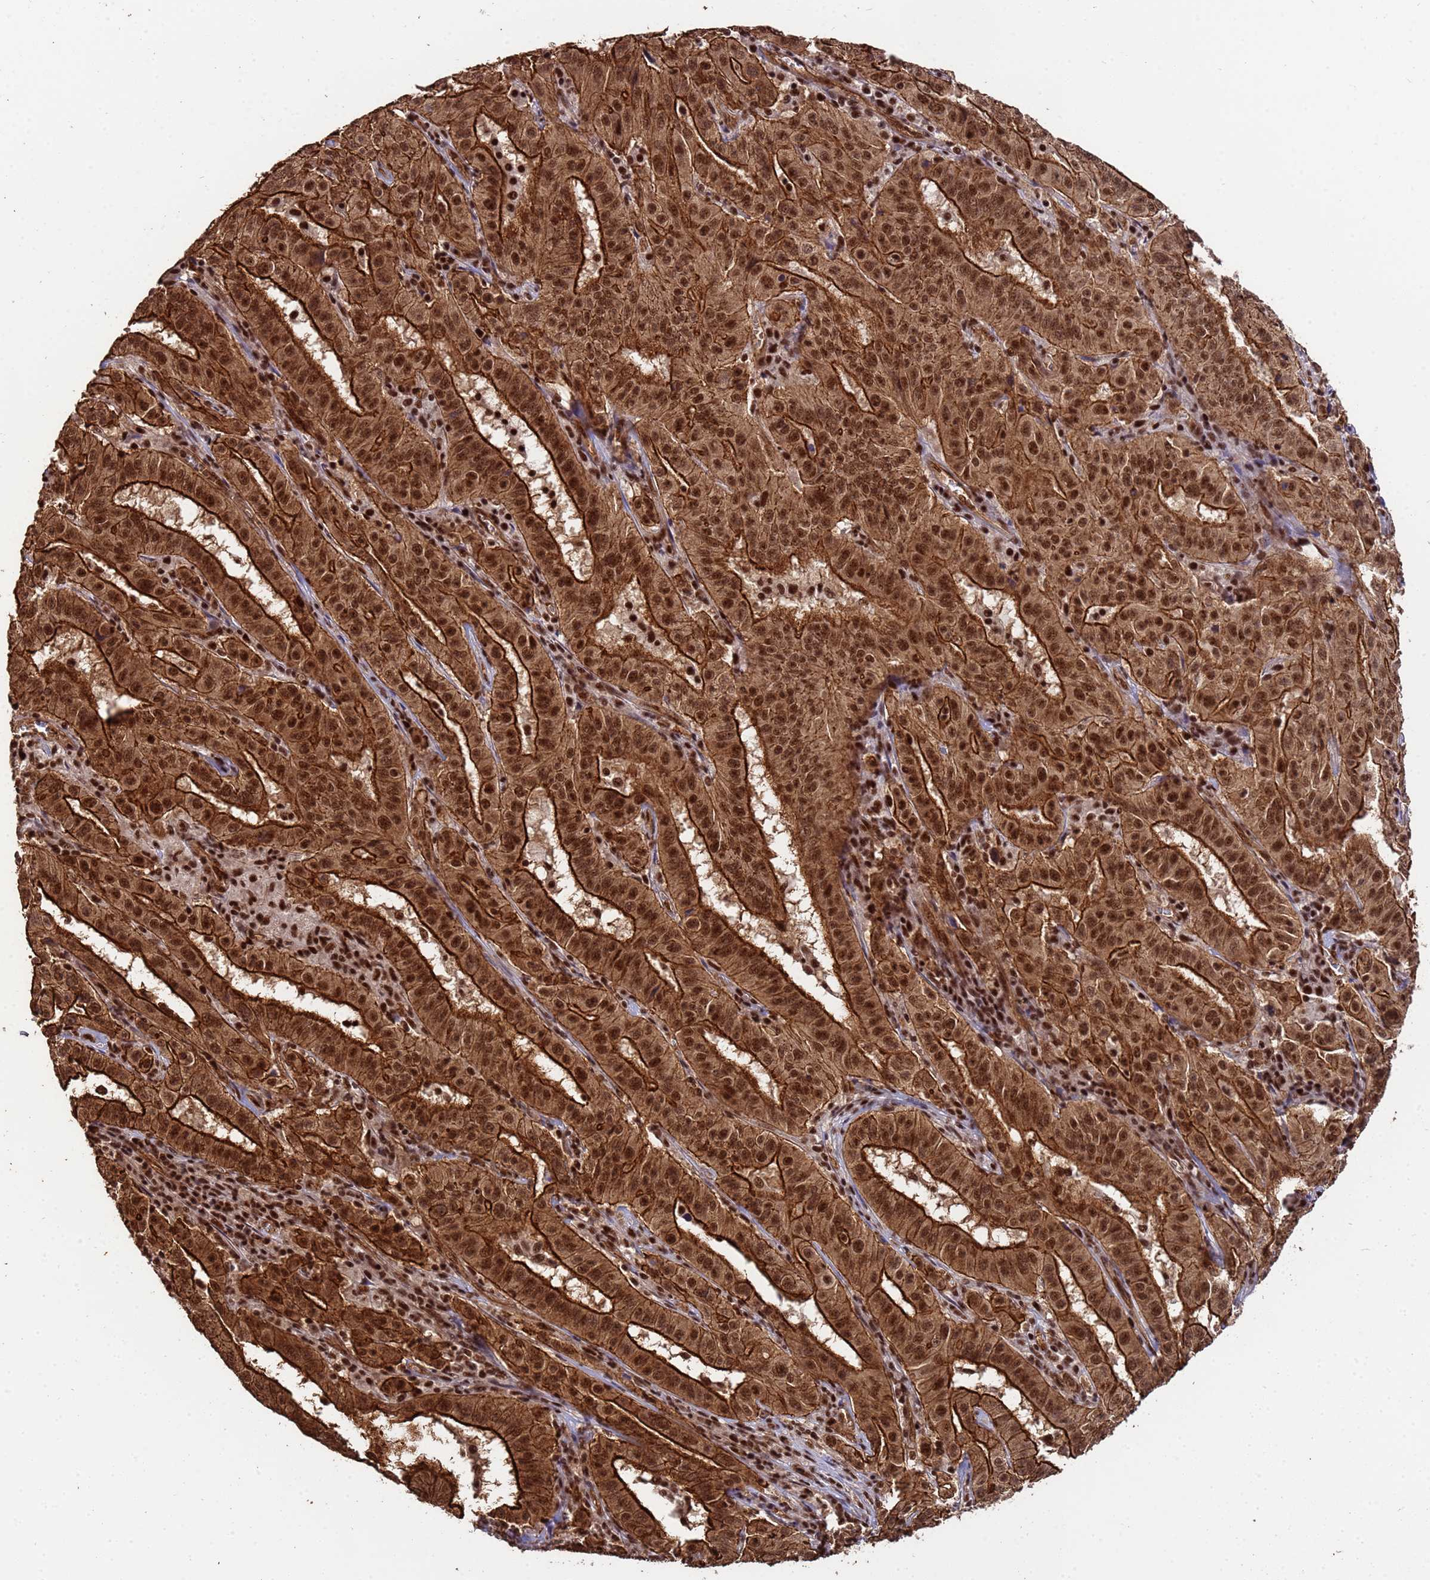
{"staining": {"intensity": "strong", "quantity": ">75%", "location": "cytoplasmic/membranous,nuclear"}, "tissue": "pancreatic cancer", "cell_type": "Tumor cells", "image_type": "cancer", "snomed": [{"axis": "morphology", "description": "Adenocarcinoma, NOS"}, {"axis": "topography", "description": "Pancreas"}], "caption": "Immunohistochemistry (DAB) staining of human adenocarcinoma (pancreatic) shows strong cytoplasmic/membranous and nuclear protein positivity in about >75% of tumor cells.", "gene": "SYF2", "patient": {"sex": "male", "age": 63}}